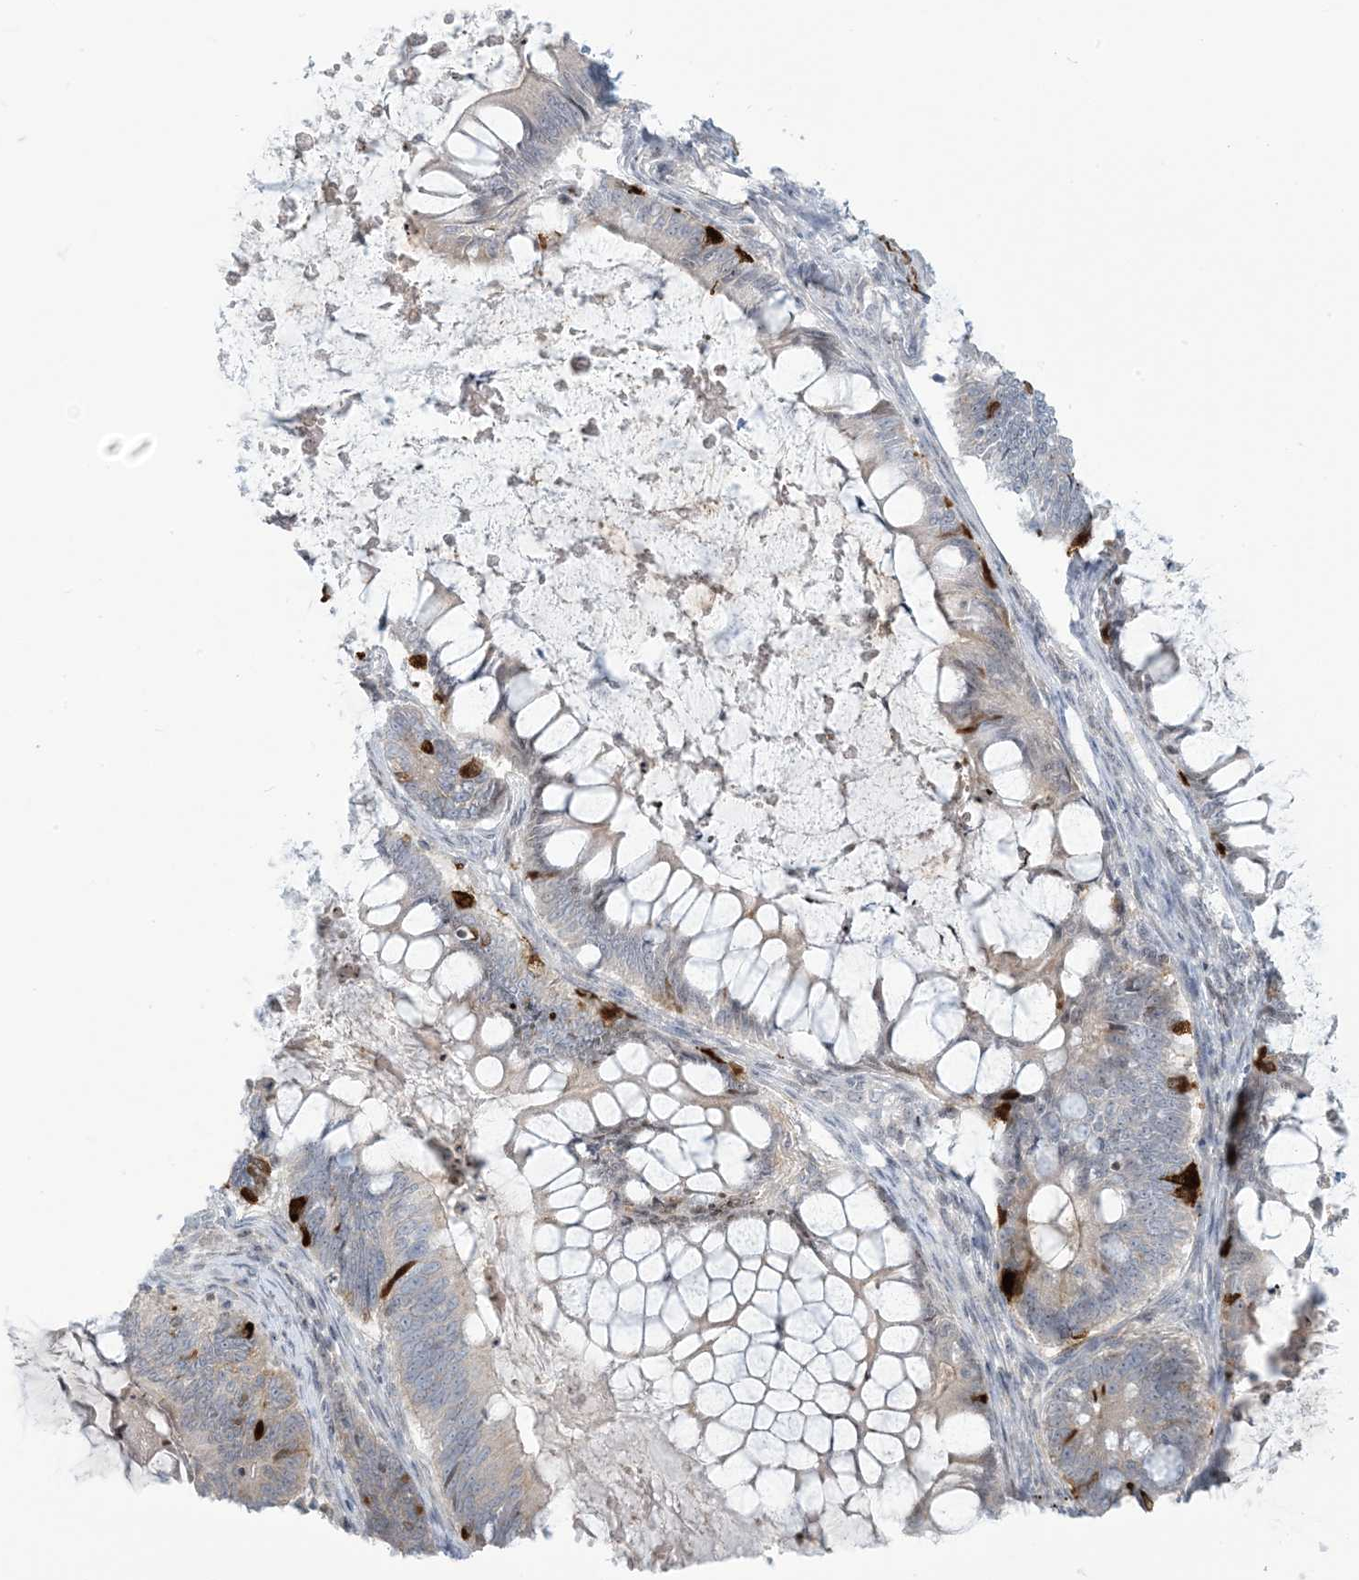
{"staining": {"intensity": "negative", "quantity": "none", "location": "none"}, "tissue": "ovarian cancer", "cell_type": "Tumor cells", "image_type": "cancer", "snomed": [{"axis": "morphology", "description": "Cystadenocarcinoma, mucinous, NOS"}, {"axis": "topography", "description": "Ovary"}], "caption": "The micrograph reveals no staining of tumor cells in ovarian cancer (mucinous cystadenocarcinoma).", "gene": "AFTPH", "patient": {"sex": "female", "age": 61}}